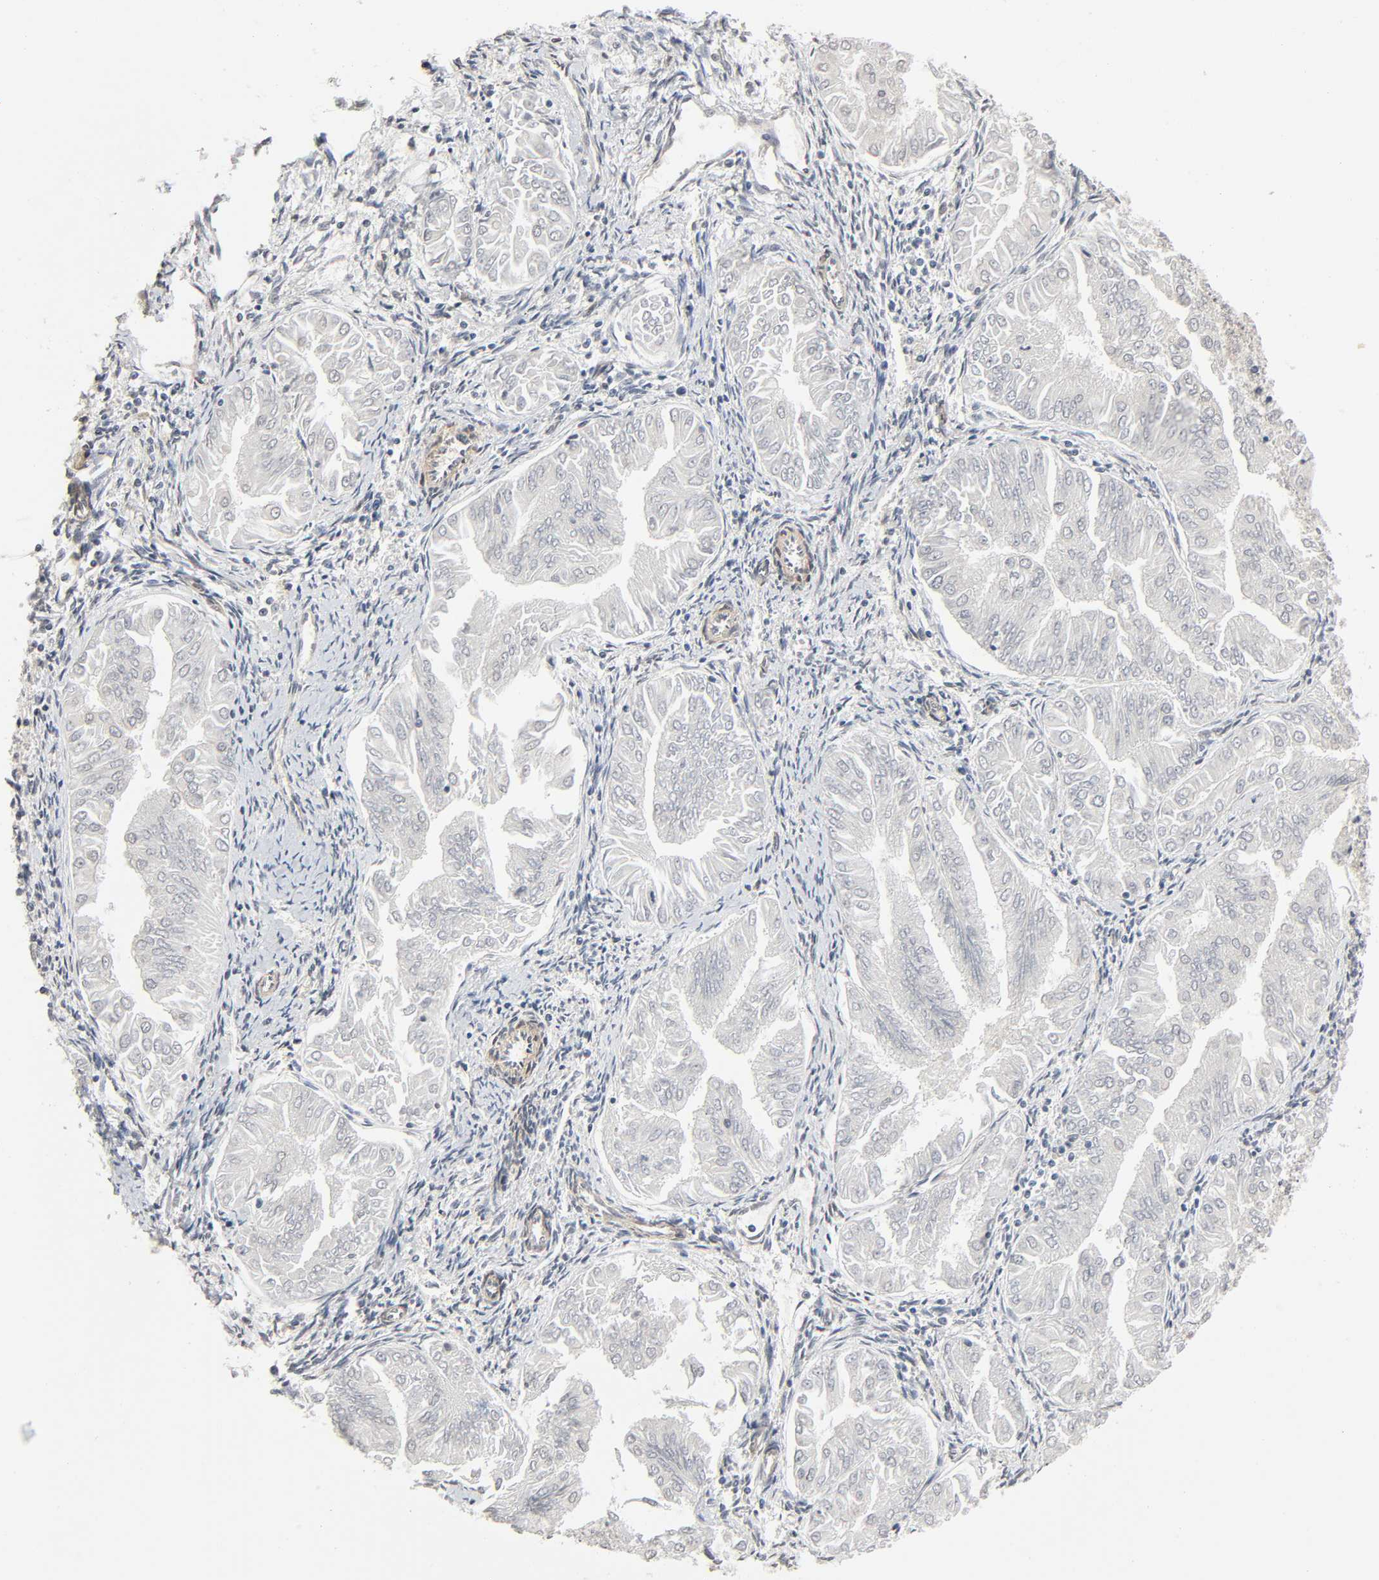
{"staining": {"intensity": "weak", "quantity": "25%-75%", "location": "cytoplasmic/membranous"}, "tissue": "endometrial cancer", "cell_type": "Tumor cells", "image_type": "cancer", "snomed": [{"axis": "morphology", "description": "Adenocarcinoma, NOS"}, {"axis": "topography", "description": "Endometrium"}], "caption": "Immunohistochemical staining of endometrial cancer reveals weak cytoplasmic/membranous protein staining in about 25%-75% of tumor cells.", "gene": "PTK2", "patient": {"sex": "female", "age": 53}}